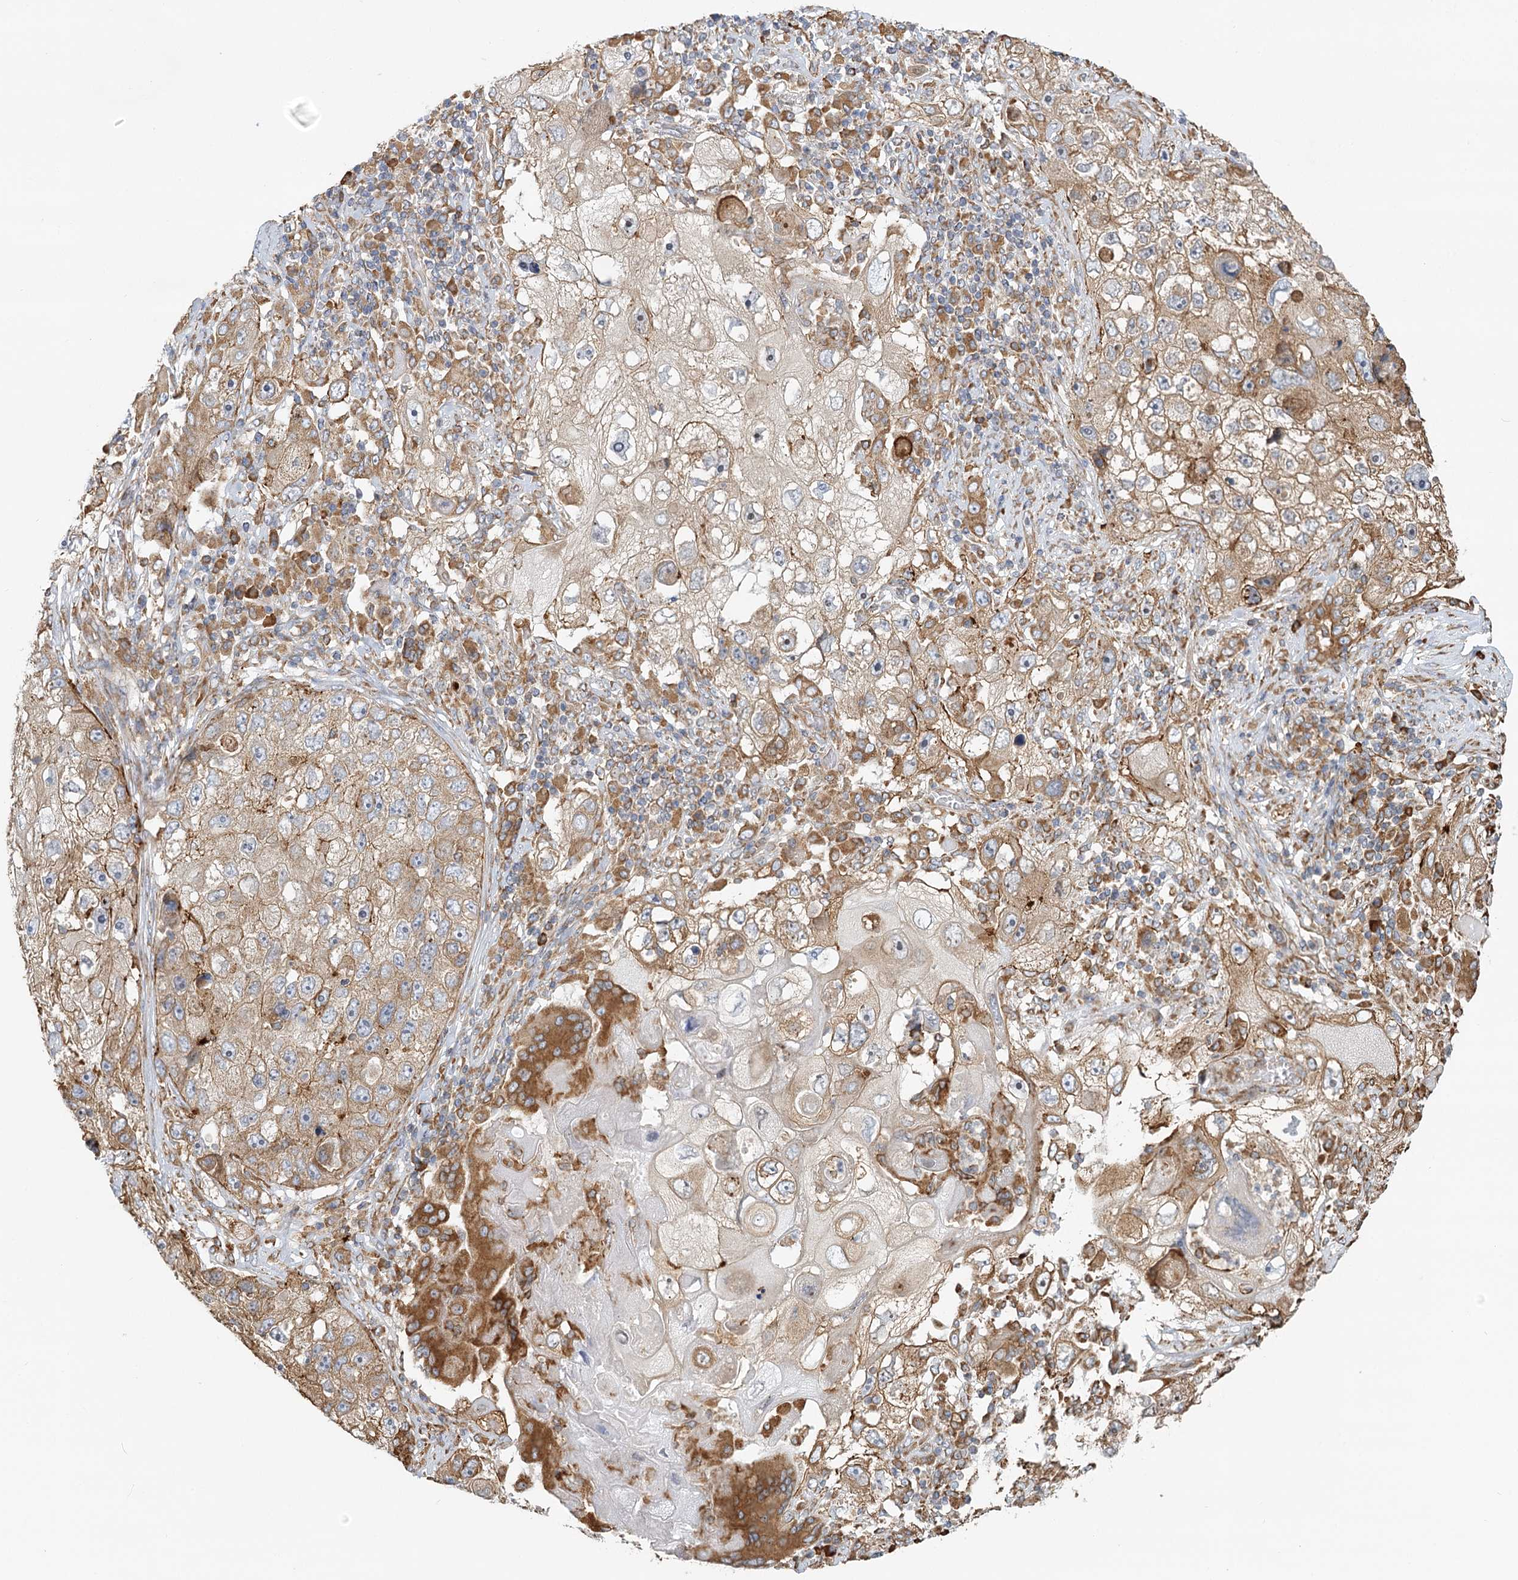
{"staining": {"intensity": "weak", "quantity": ">75%", "location": "cytoplasmic/membranous"}, "tissue": "lung cancer", "cell_type": "Tumor cells", "image_type": "cancer", "snomed": [{"axis": "morphology", "description": "Squamous cell carcinoma, NOS"}, {"axis": "topography", "description": "Lung"}], "caption": "Human lung squamous cell carcinoma stained with a brown dye reveals weak cytoplasmic/membranous positive positivity in about >75% of tumor cells.", "gene": "TAS1R1", "patient": {"sex": "male", "age": 61}}